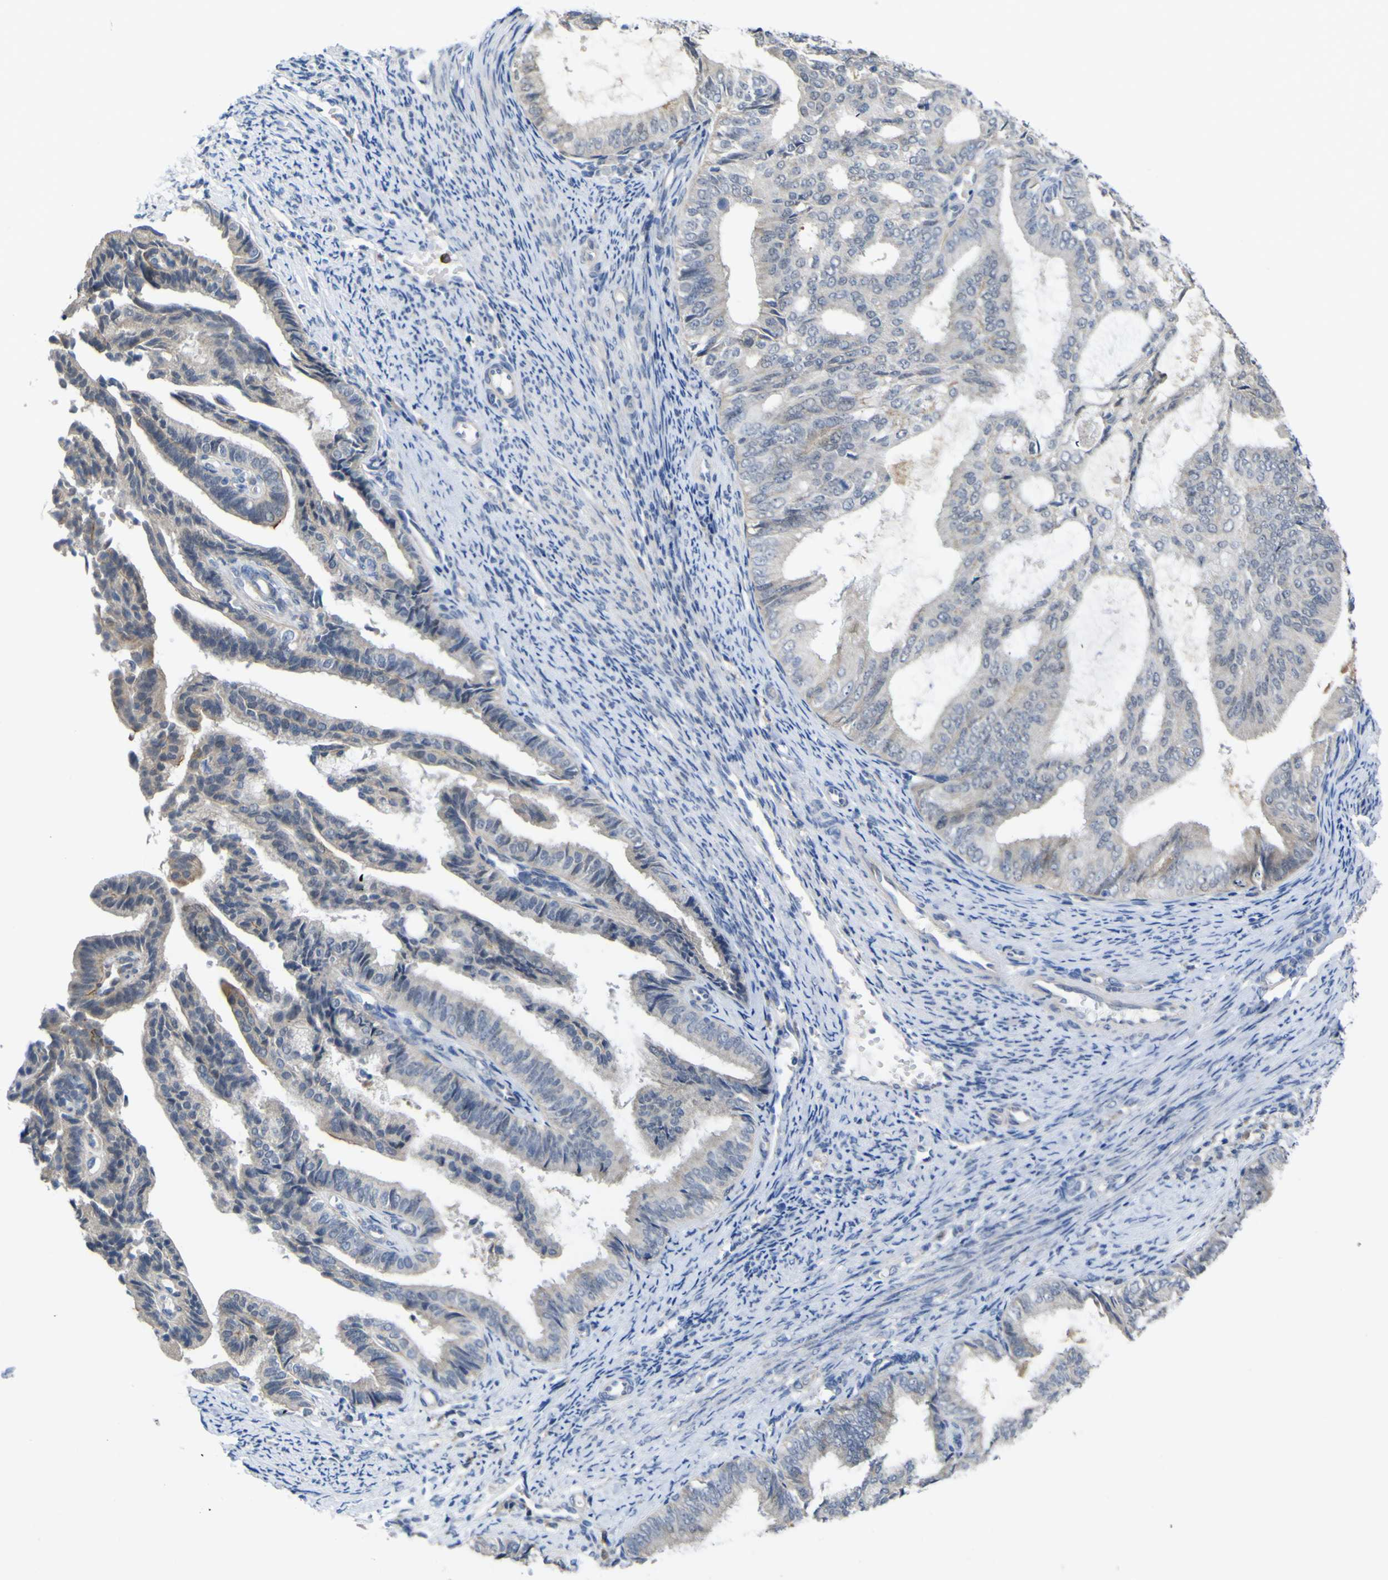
{"staining": {"intensity": "negative", "quantity": "none", "location": "none"}, "tissue": "endometrial cancer", "cell_type": "Tumor cells", "image_type": "cancer", "snomed": [{"axis": "morphology", "description": "Adenocarcinoma, NOS"}, {"axis": "topography", "description": "Endometrium"}], "caption": "Immunohistochemistry photomicrograph of neoplastic tissue: adenocarcinoma (endometrial) stained with DAB demonstrates no significant protein staining in tumor cells.", "gene": "TNFRSF11A", "patient": {"sex": "female", "age": 58}}